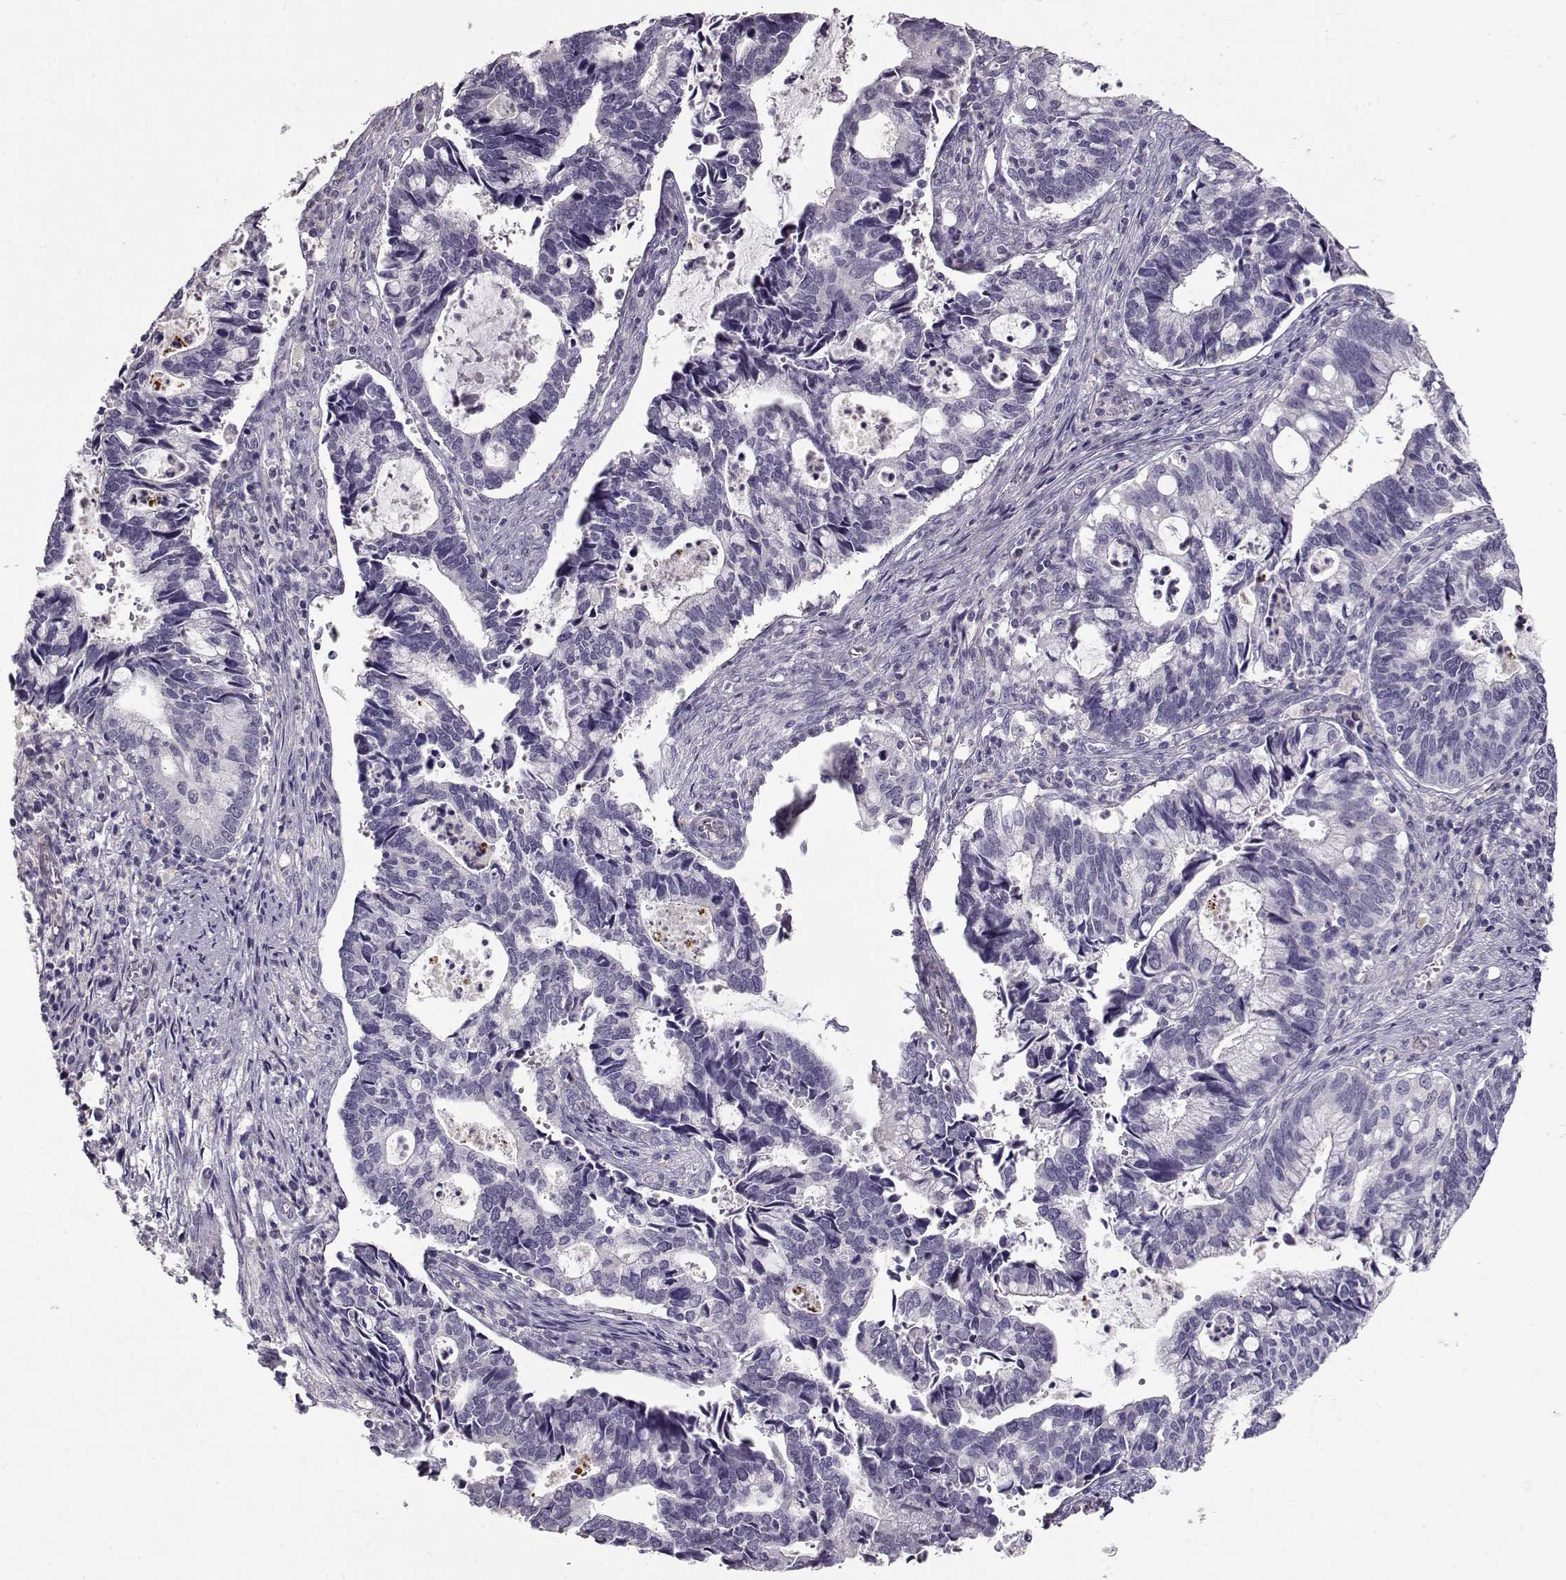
{"staining": {"intensity": "negative", "quantity": "none", "location": "none"}, "tissue": "cervical cancer", "cell_type": "Tumor cells", "image_type": "cancer", "snomed": [{"axis": "morphology", "description": "Adenocarcinoma, NOS"}, {"axis": "topography", "description": "Cervix"}], "caption": "DAB (3,3'-diaminobenzidine) immunohistochemical staining of adenocarcinoma (cervical) shows no significant staining in tumor cells. The staining was performed using DAB to visualize the protein expression in brown, while the nuclei were stained in blue with hematoxylin (Magnification: 20x).", "gene": "SLC18A1", "patient": {"sex": "female", "age": 42}}